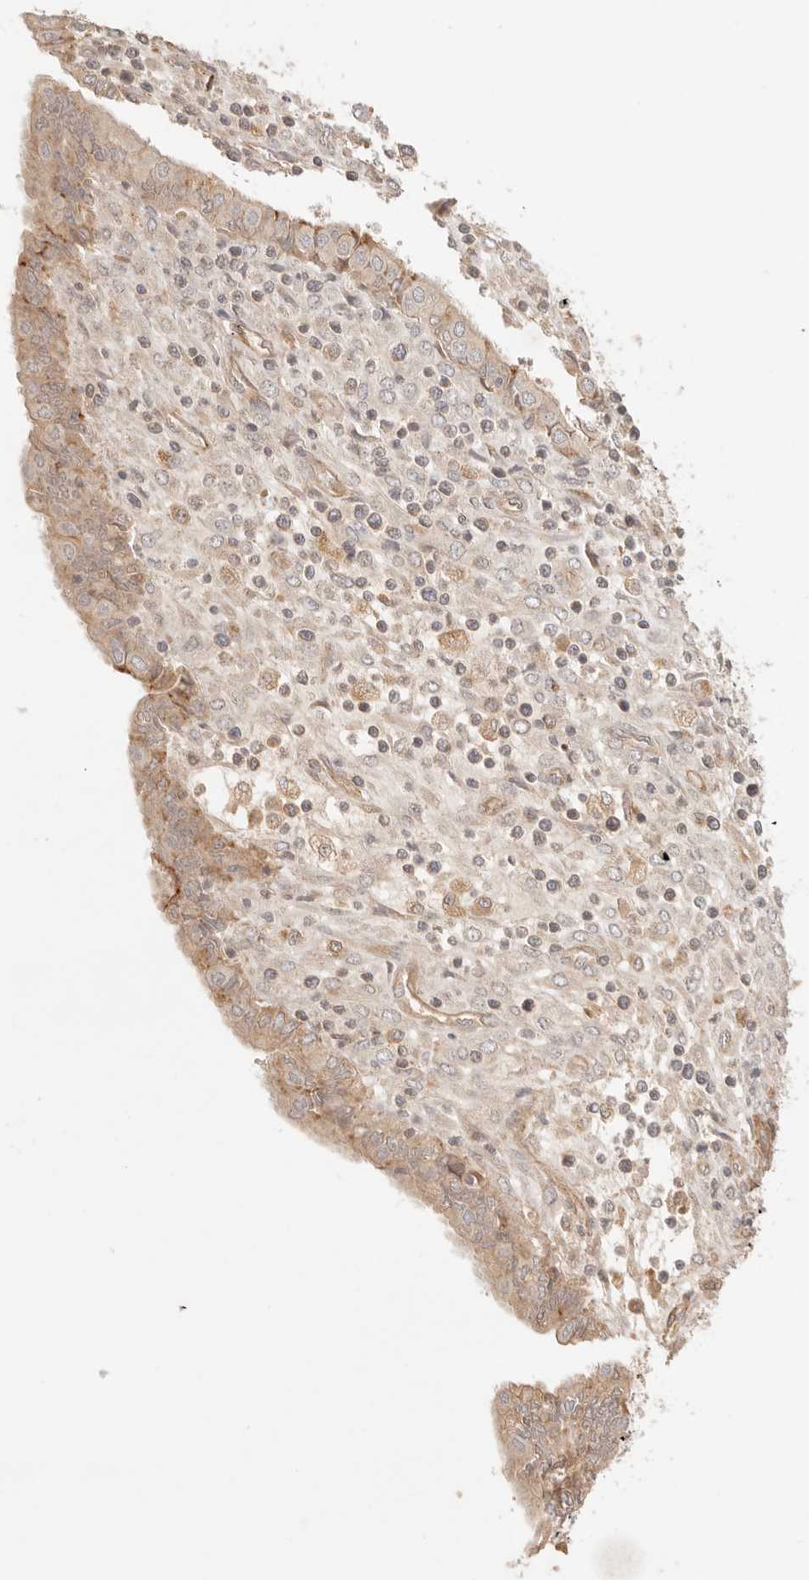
{"staining": {"intensity": "moderate", "quantity": ">75%", "location": "cytoplasmic/membranous"}, "tissue": "endometrial cancer", "cell_type": "Tumor cells", "image_type": "cancer", "snomed": [{"axis": "morphology", "description": "Normal tissue, NOS"}, {"axis": "morphology", "description": "Adenocarcinoma, NOS"}, {"axis": "topography", "description": "Endometrium"}], "caption": "Brown immunohistochemical staining in human endometrial cancer shows moderate cytoplasmic/membranous expression in about >75% of tumor cells.", "gene": "IL1R2", "patient": {"sex": "female", "age": 53}}